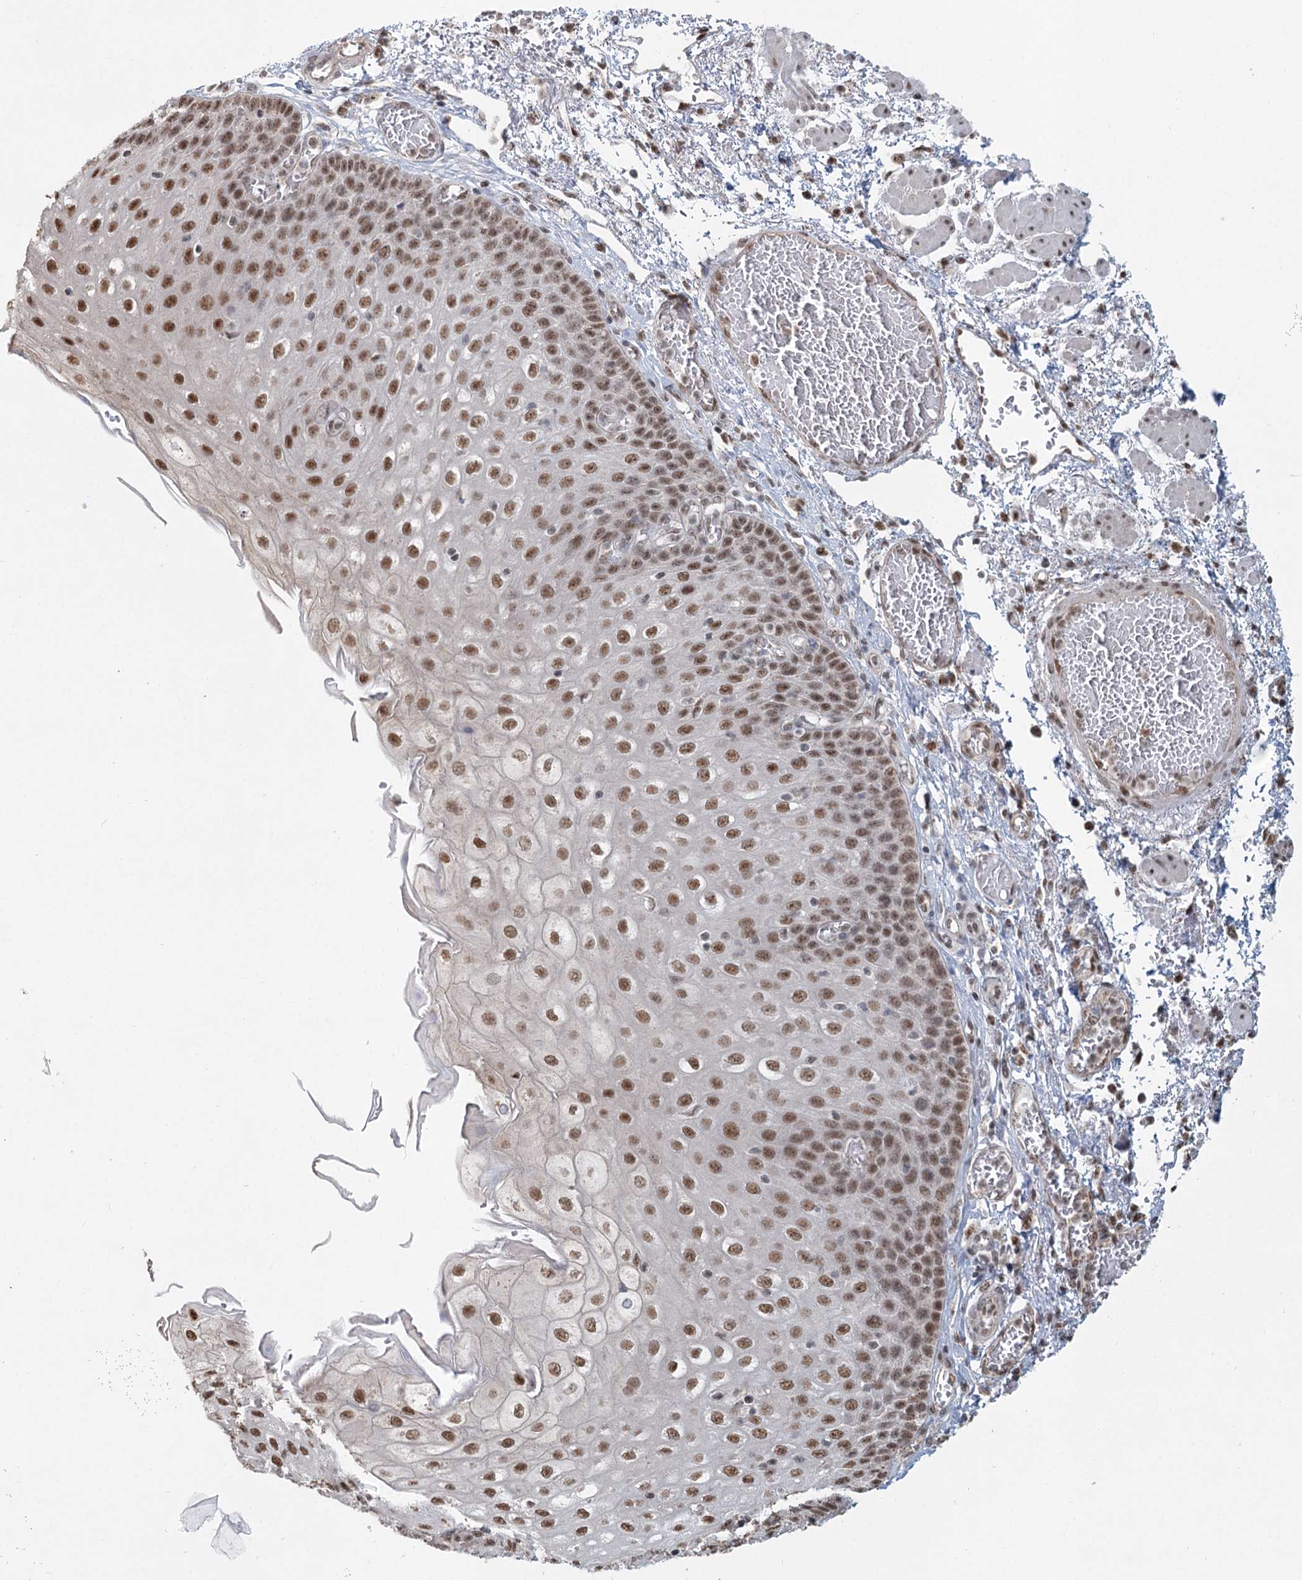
{"staining": {"intensity": "strong", "quantity": "25%-75%", "location": "nuclear"}, "tissue": "esophagus", "cell_type": "Squamous epithelial cells", "image_type": "normal", "snomed": [{"axis": "morphology", "description": "Normal tissue, NOS"}, {"axis": "topography", "description": "Esophagus"}], "caption": "DAB (3,3'-diaminobenzidine) immunohistochemical staining of normal esophagus demonstrates strong nuclear protein expression in approximately 25%-75% of squamous epithelial cells. (Brightfield microscopy of DAB IHC at high magnification).", "gene": "GPALPP1", "patient": {"sex": "male", "age": 81}}